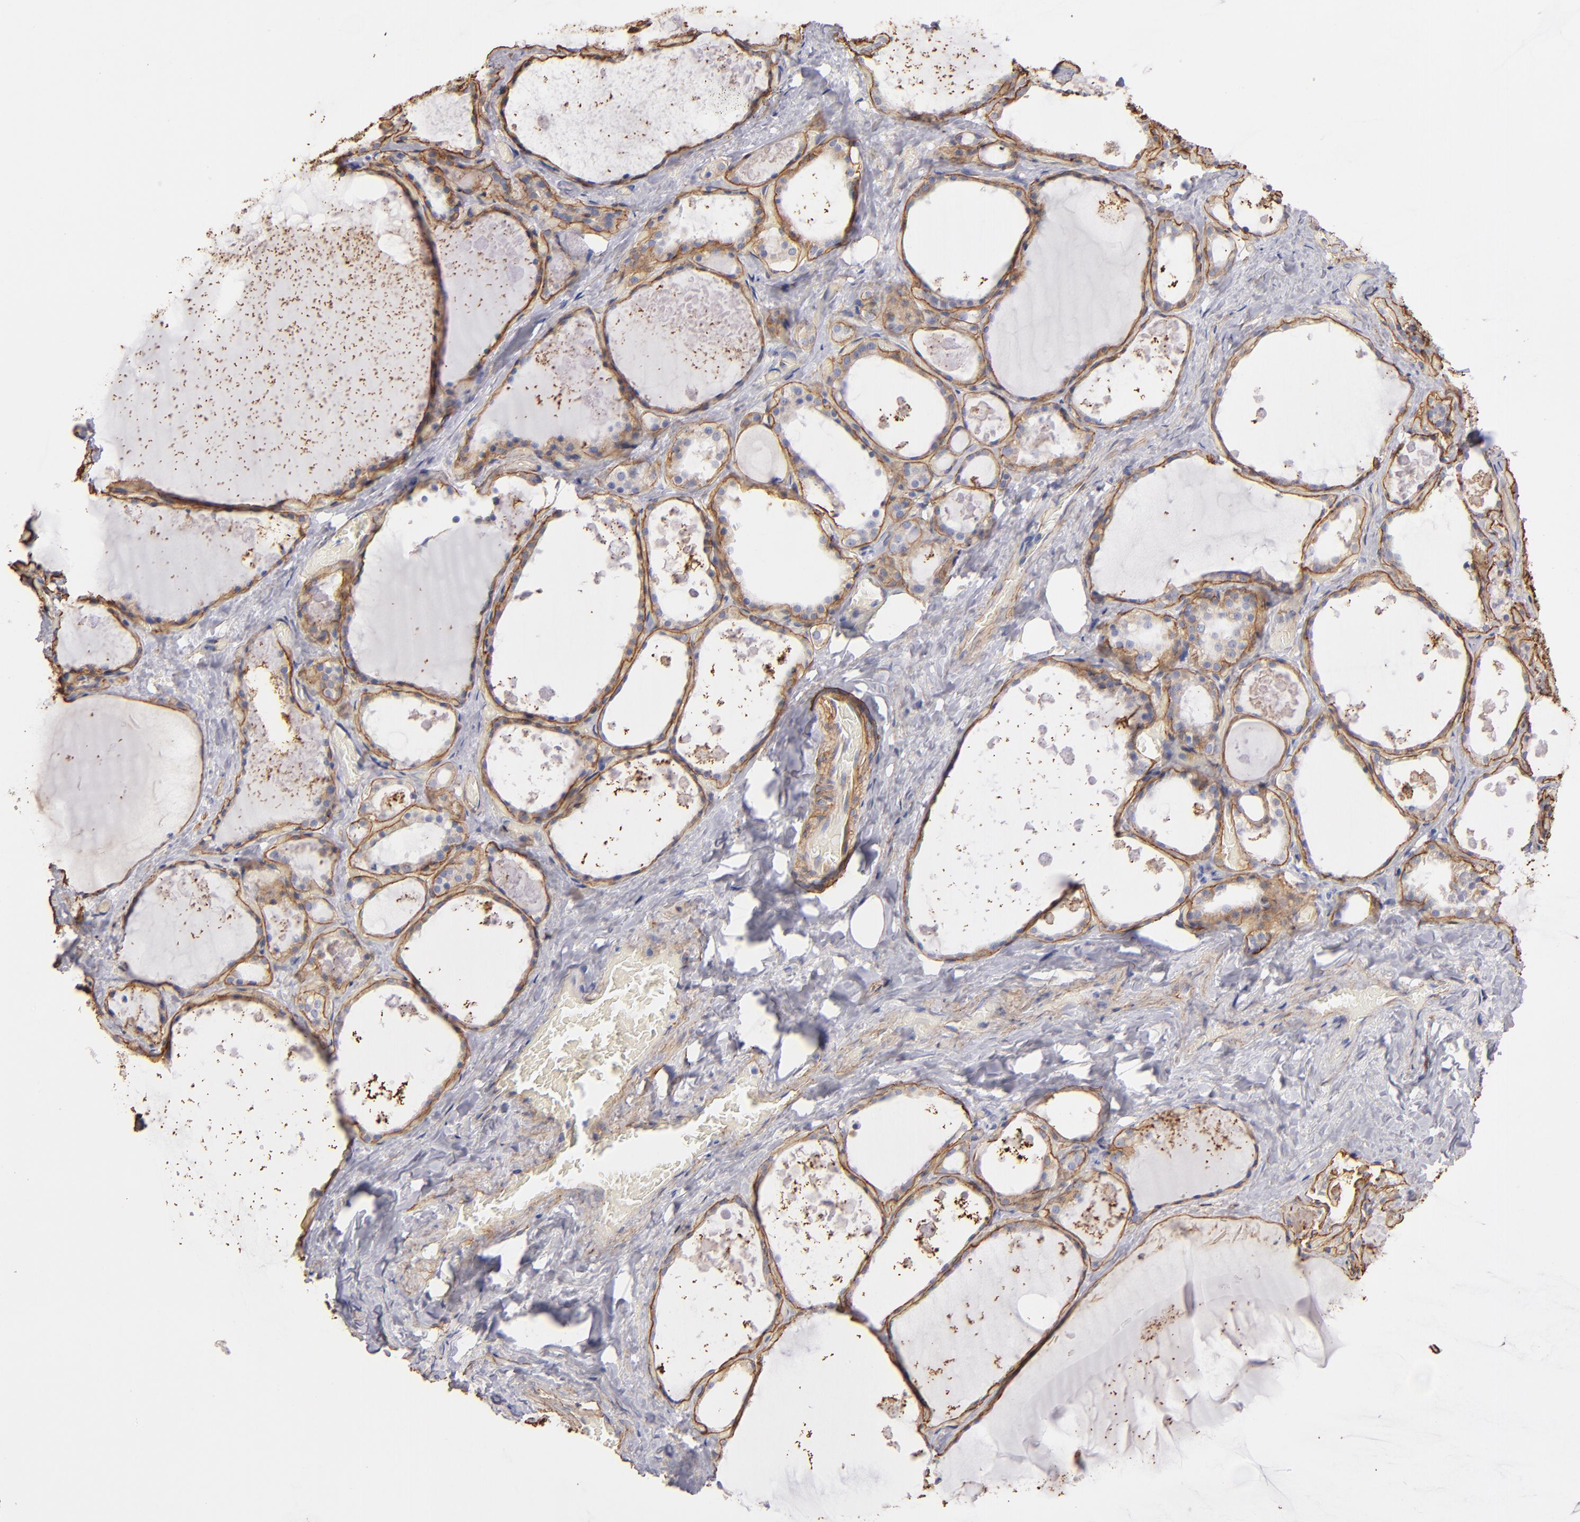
{"staining": {"intensity": "weak", "quantity": ">75%", "location": "cytoplasmic/membranous"}, "tissue": "thyroid gland", "cell_type": "Glandular cells", "image_type": "normal", "snomed": [{"axis": "morphology", "description": "Normal tissue, NOS"}, {"axis": "topography", "description": "Thyroid gland"}], "caption": "Glandular cells reveal weak cytoplasmic/membranous positivity in about >75% of cells in normal thyroid gland. (Brightfield microscopy of DAB IHC at high magnification).", "gene": "LAMC1", "patient": {"sex": "male", "age": 61}}